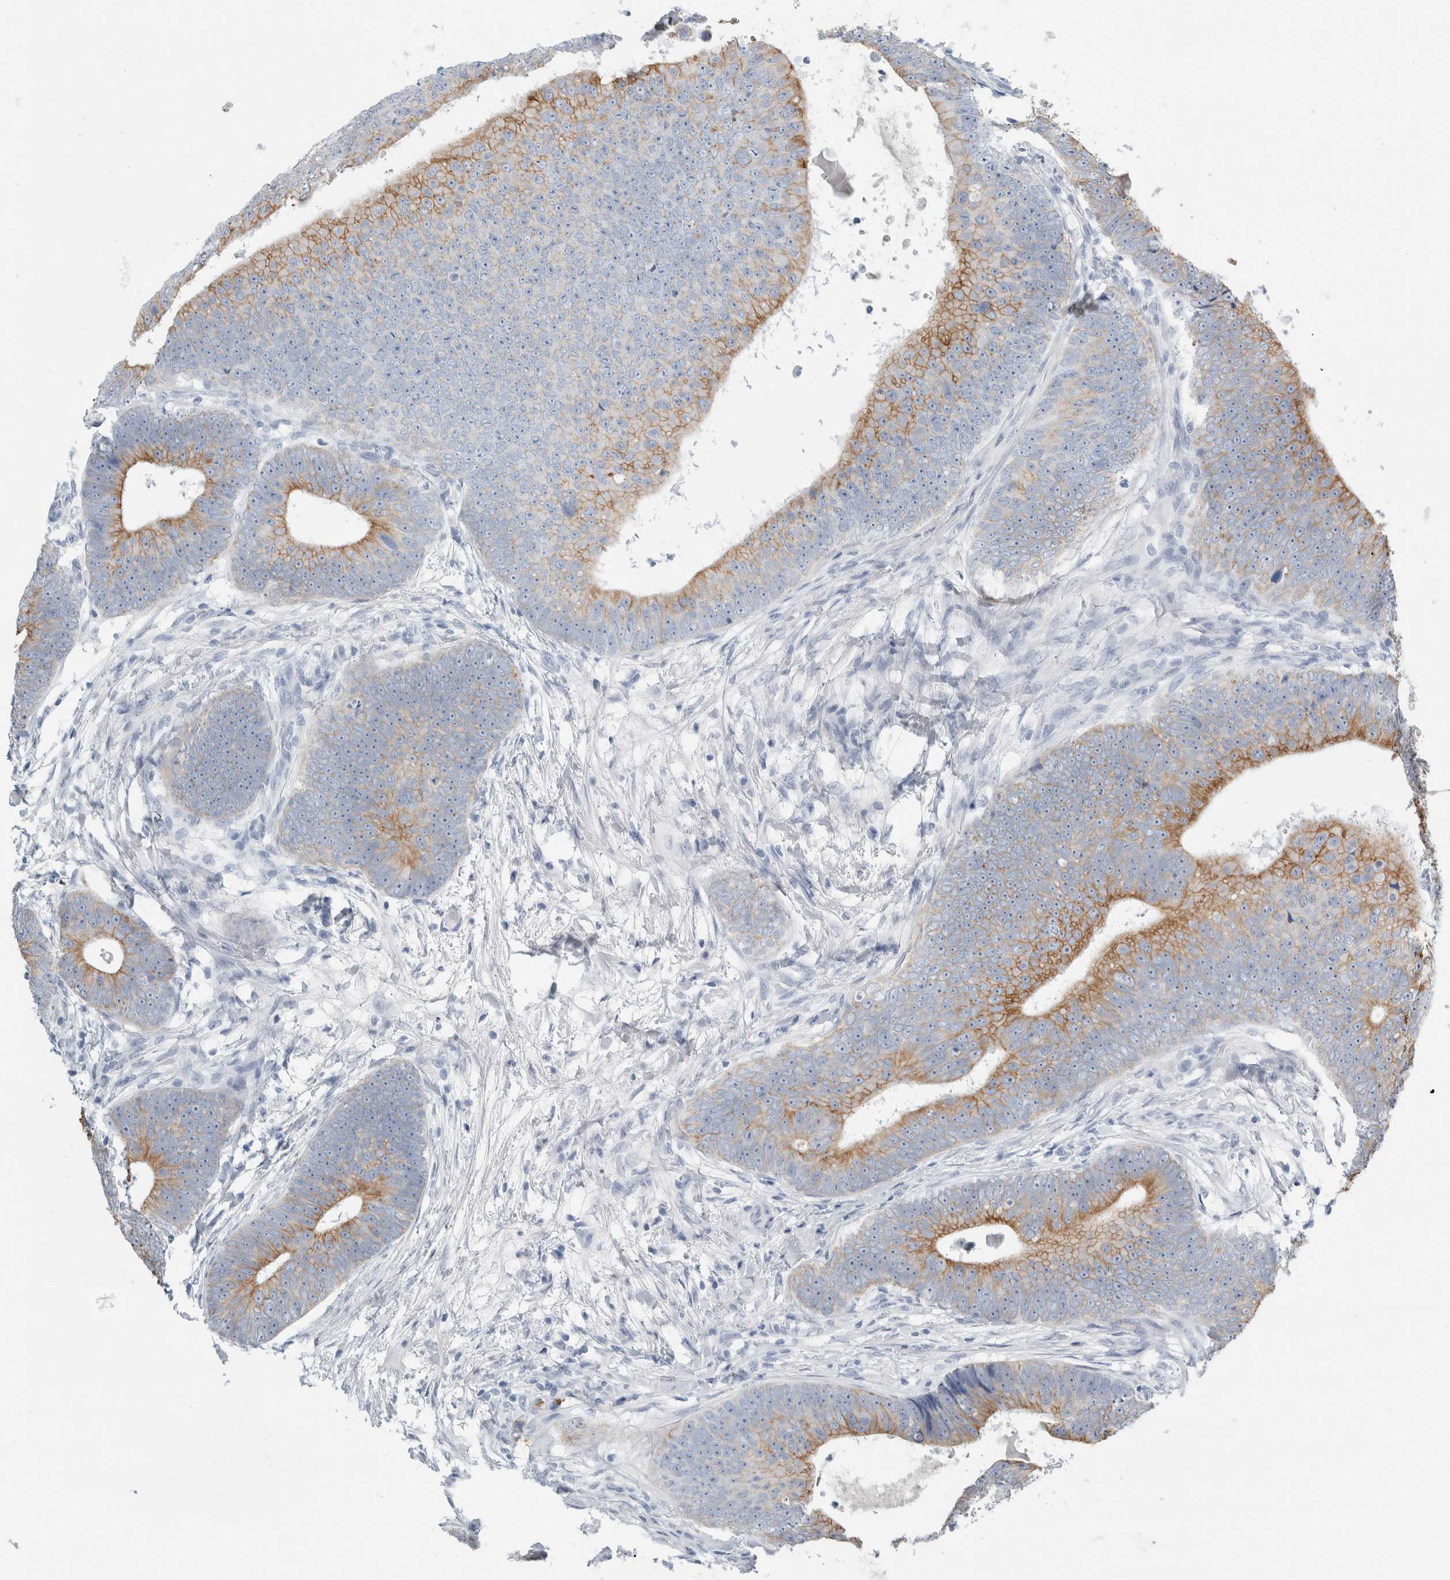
{"staining": {"intensity": "moderate", "quantity": "<25%", "location": "cytoplasmic/membranous"}, "tissue": "colorectal cancer", "cell_type": "Tumor cells", "image_type": "cancer", "snomed": [{"axis": "morphology", "description": "Adenocarcinoma, NOS"}, {"axis": "topography", "description": "Colon"}], "caption": "Immunohistochemical staining of human colorectal cancer shows moderate cytoplasmic/membranous protein positivity in about <25% of tumor cells.", "gene": "RPH3AL", "patient": {"sex": "male", "age": 56}}